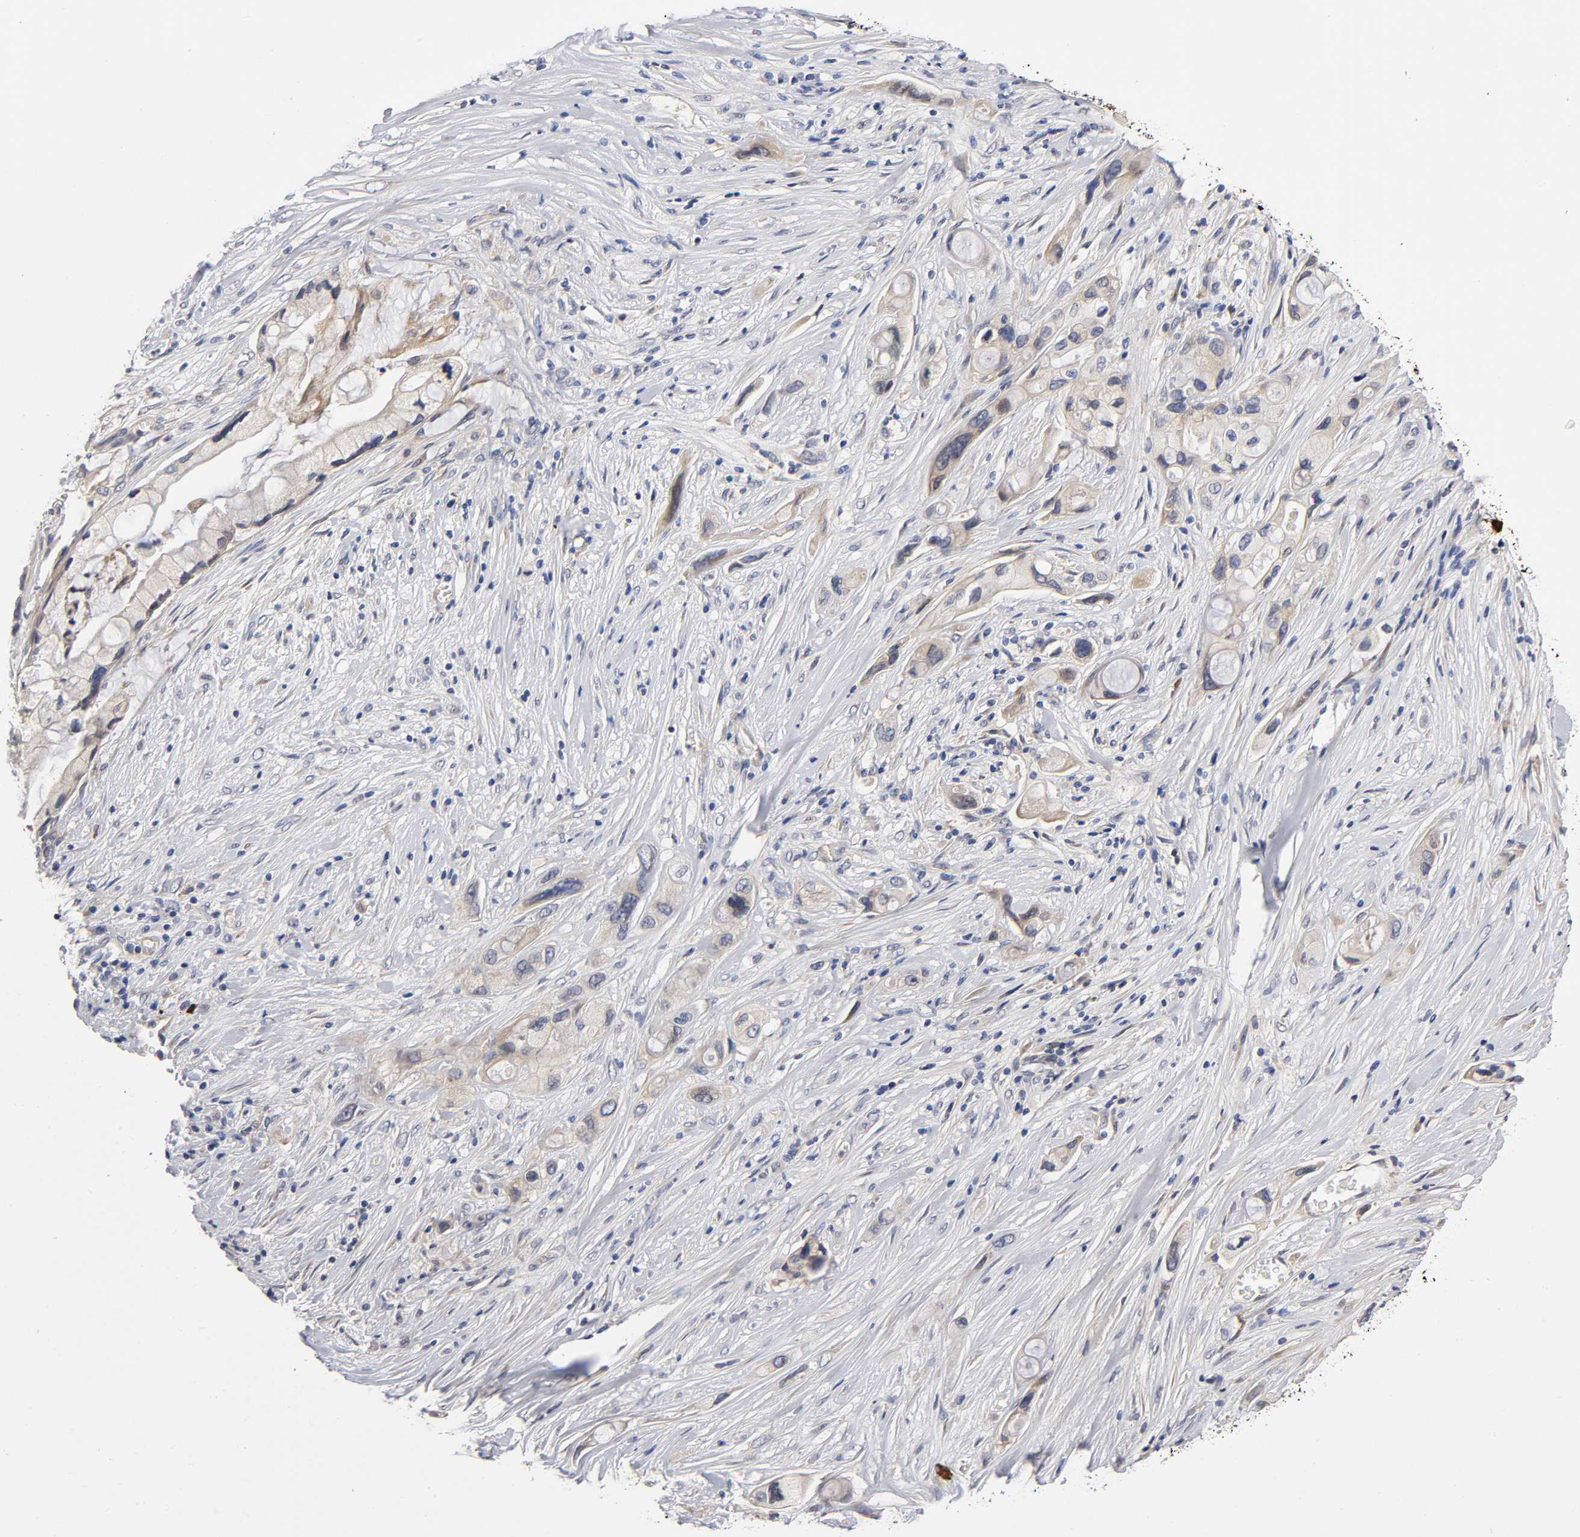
{"staining": {"intensity": "weak", "quantity": "25%-75%", "location": "cytoplasmic/membranous"}, "tissue": "pancreatic cancer", "cell_type": "Tumor cells", "image_type": "cancer", "snomed": [{"axis": "morphology", "description": "Adenocarcinoma, NOS"}, {"axis": "topography", "description": "Pancreas"}], "caption": "Adenocarcinoma (pancreatic) stained with a brown dye displays weak cytoplasmic/membranous positive staining in about 25%-75% of tumor cells.", "gene": "NOVA1", "patient": {"sex": "female", "age": 59}}